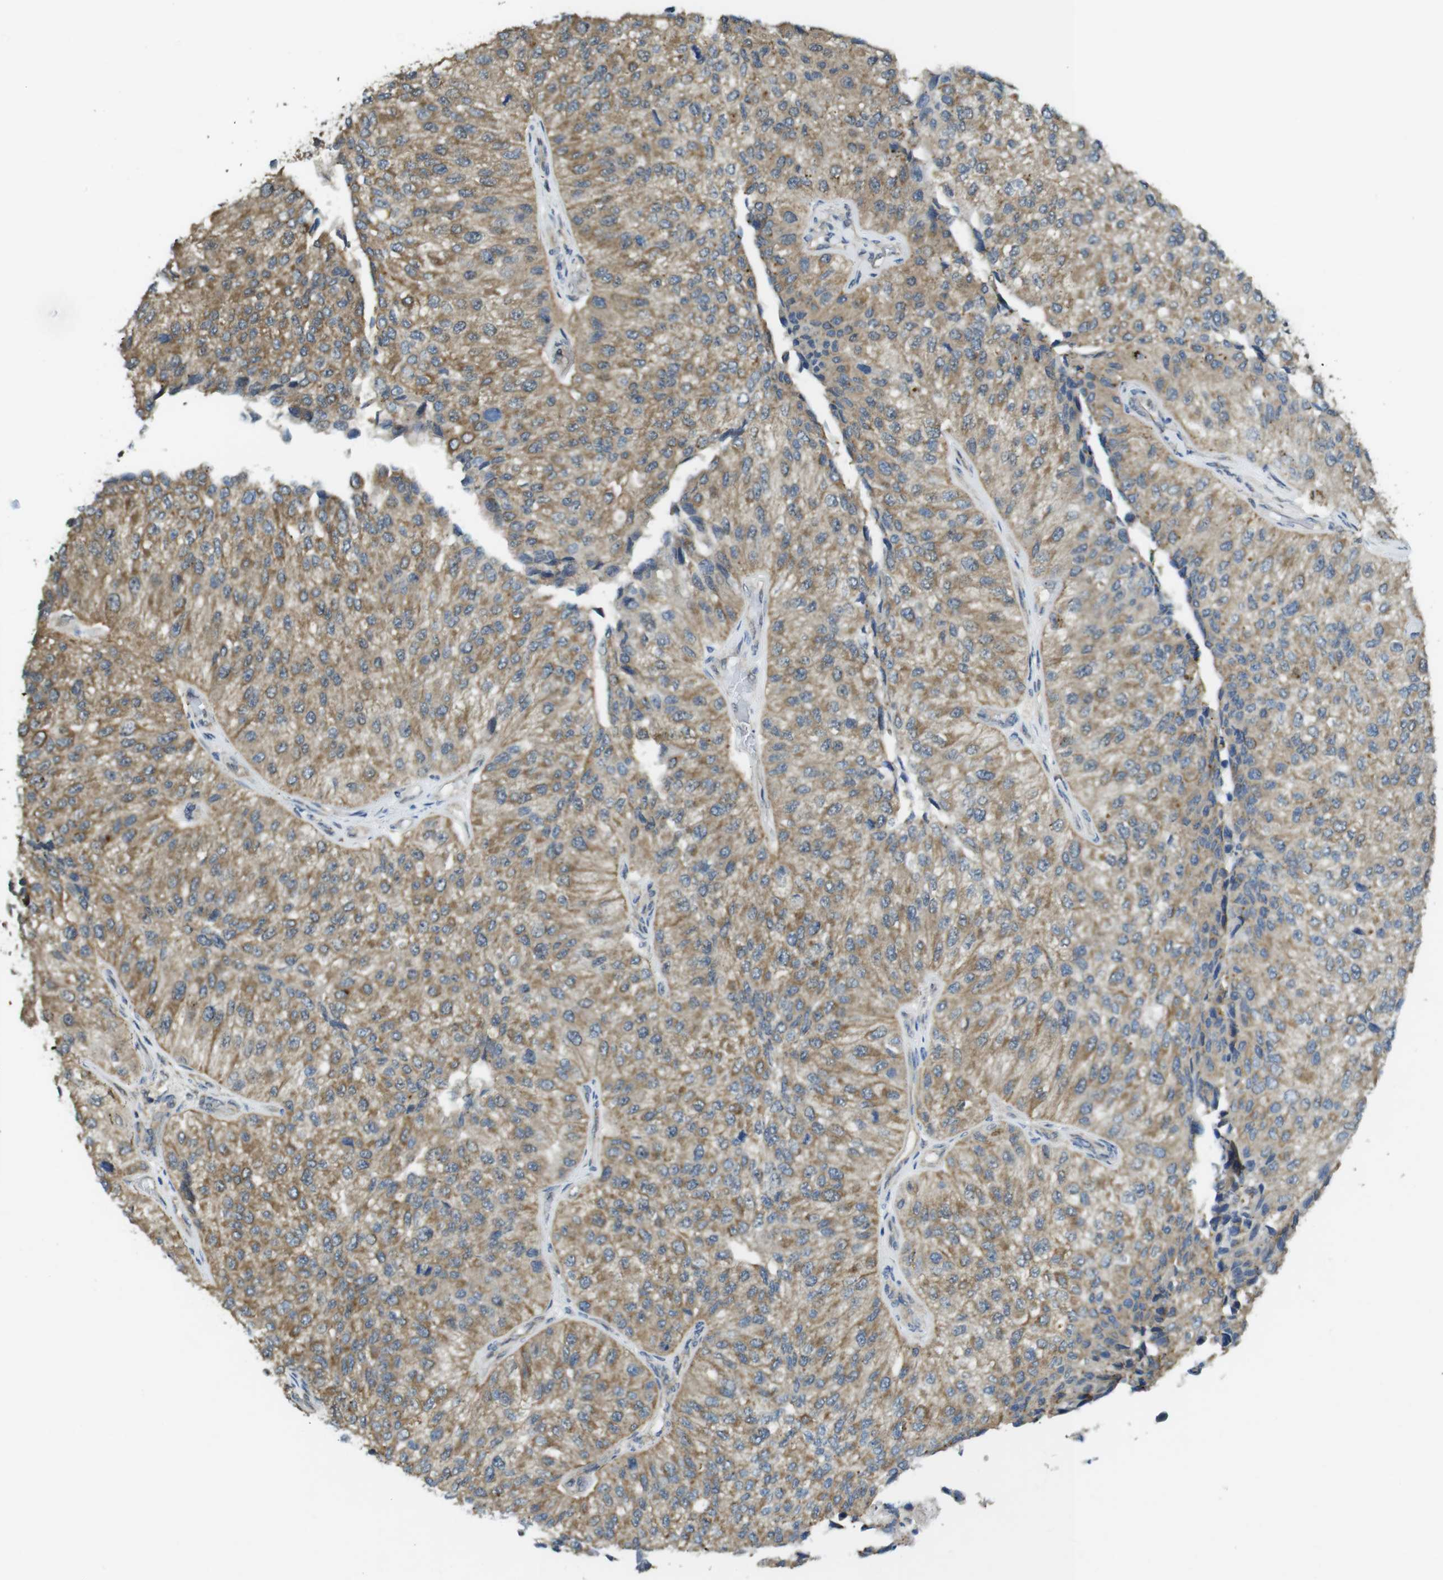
{"staining": {"intensity": "moderate", "quantity": ">75%", "location": "cytoplasmic/membranous"}, "tissue": "urothelial cancer", "cell_type": "Tumor cells", "image_type": "cancer", "snomed": [{"axis": "morphology", "description": "Urothelial carcinoma, High grade"}, {"axis": "topography", "description": "Kidney"}, {"axis": "topography", "description": "Urinary bladder"}], "caption": "Urothelial cancer tissue shows moderate cytoplasmic/membranous positivity in about >75% of tumor cells", "gene": "BRI3BP", "patient": {"sex": "male", "age": 77}}